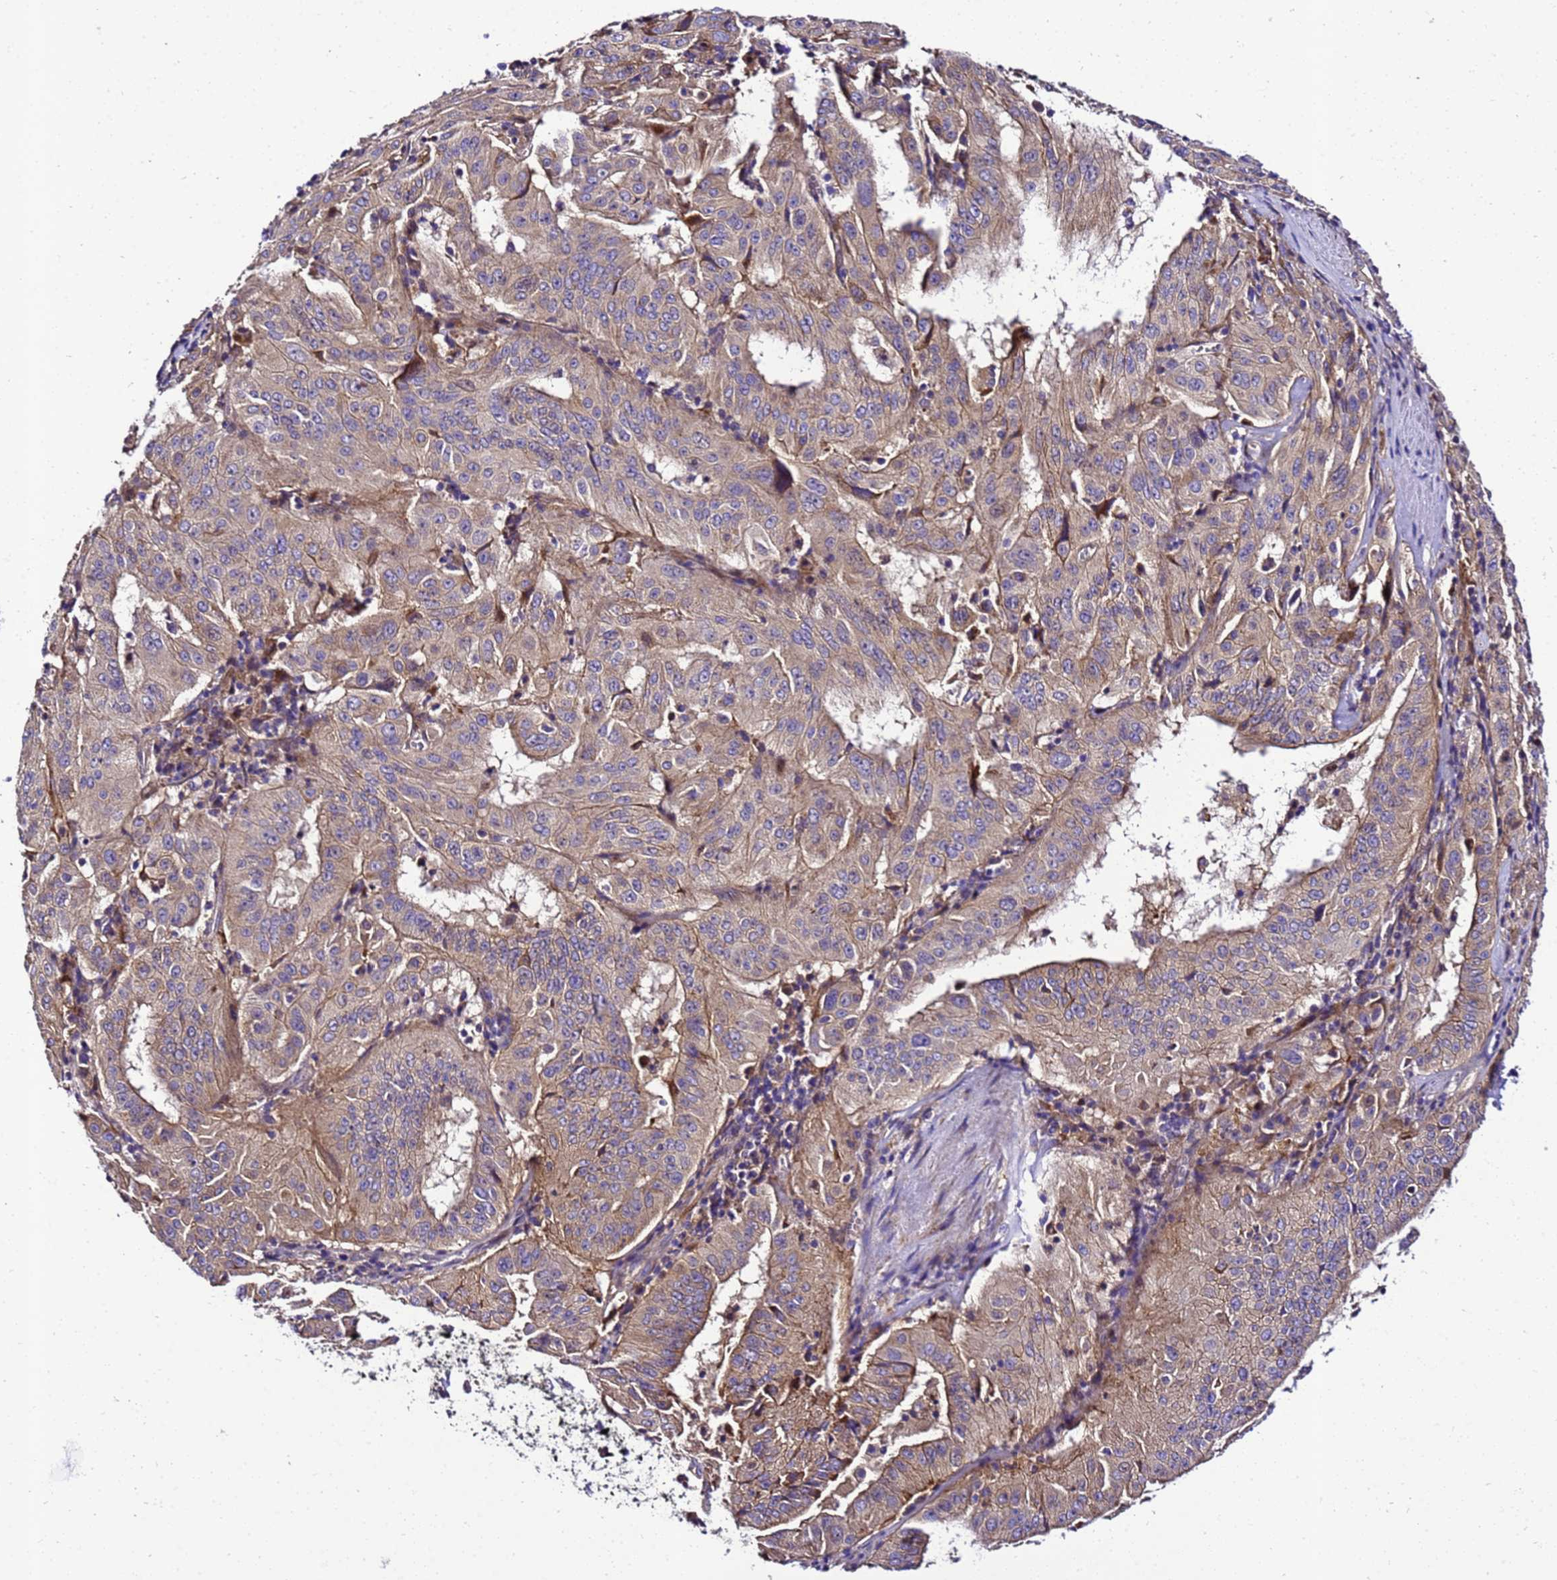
{"staining": {"intensity": "weak", "quantity": ">75%", "location": "cytoplasmic/membranous"}, "tissue": "pancreatic cancer", "cell_type": "Tumor cells", "image_type": "cancer", "snomed": [{"axis": "morphology", "description": "Adenocarcinoma, NOS"}, {"axis": "topography", "description": "Pancreas"}], "caption": "A brown stain shows weak cytoplasmic/membranous positivity of a protein in pancreatic adenocarcinoma tumor cells.", "gene": "ZNF417", "patient": {"sex": "male", "age": 63}}